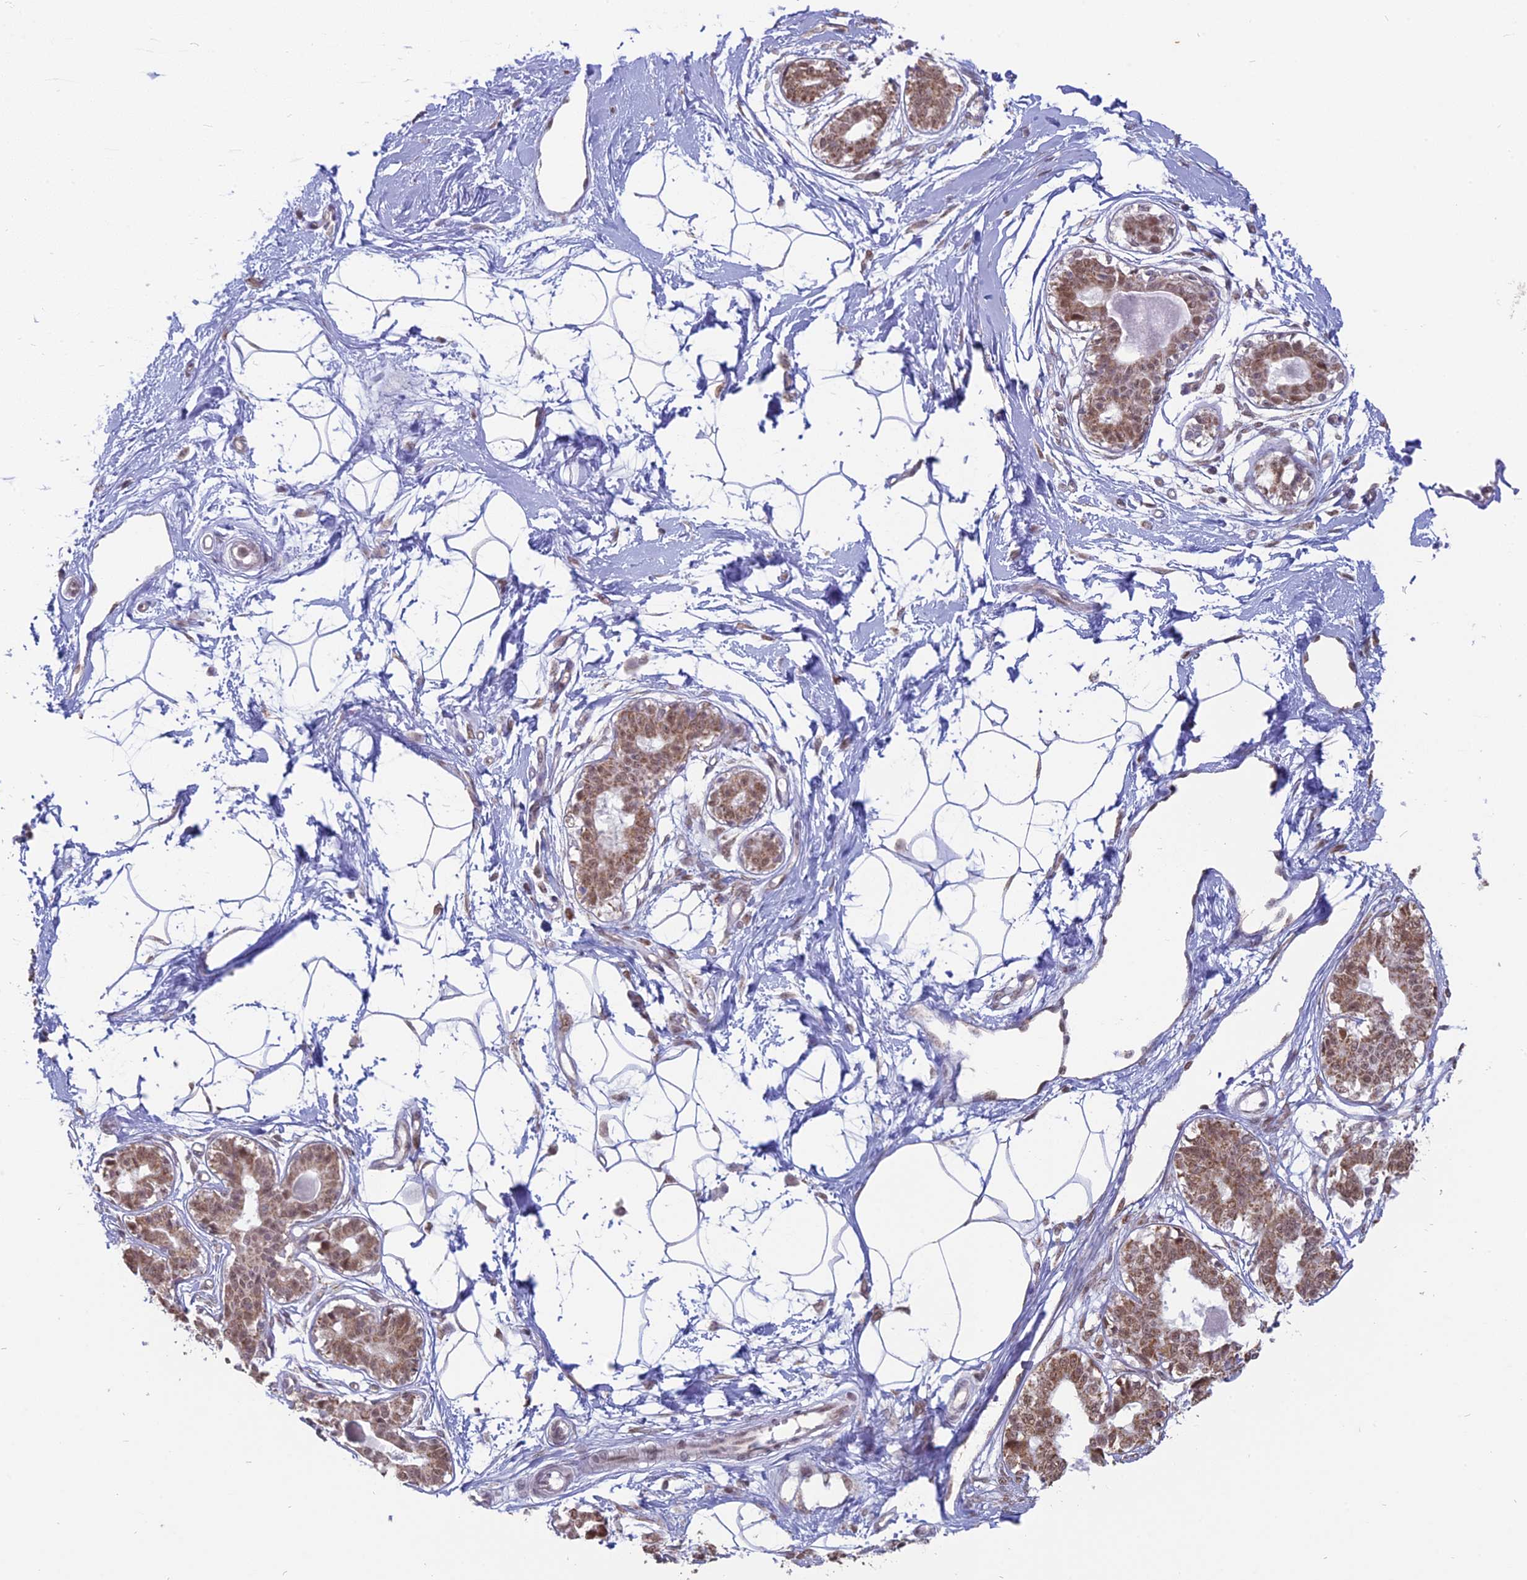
{"staining": {"intensity": "weak", "quantity": ">75%", "location": "nuclear"}, "tissue": "breast", "cell_type": "Adipocytes", "image_type": "normal", "snomed": [{"axis": "morphology", "description": "Normal tissue, NOS"}, {"axis": "topography", "description": "Breast"}], "caption": "Weak nuclear positivity for a protein is appreciated in approximately >75% of adipocytes of normal breast using immunohistochemistry.", "gene": "ARHGAP40", "patient": {"sex": "female", "age": 45}}